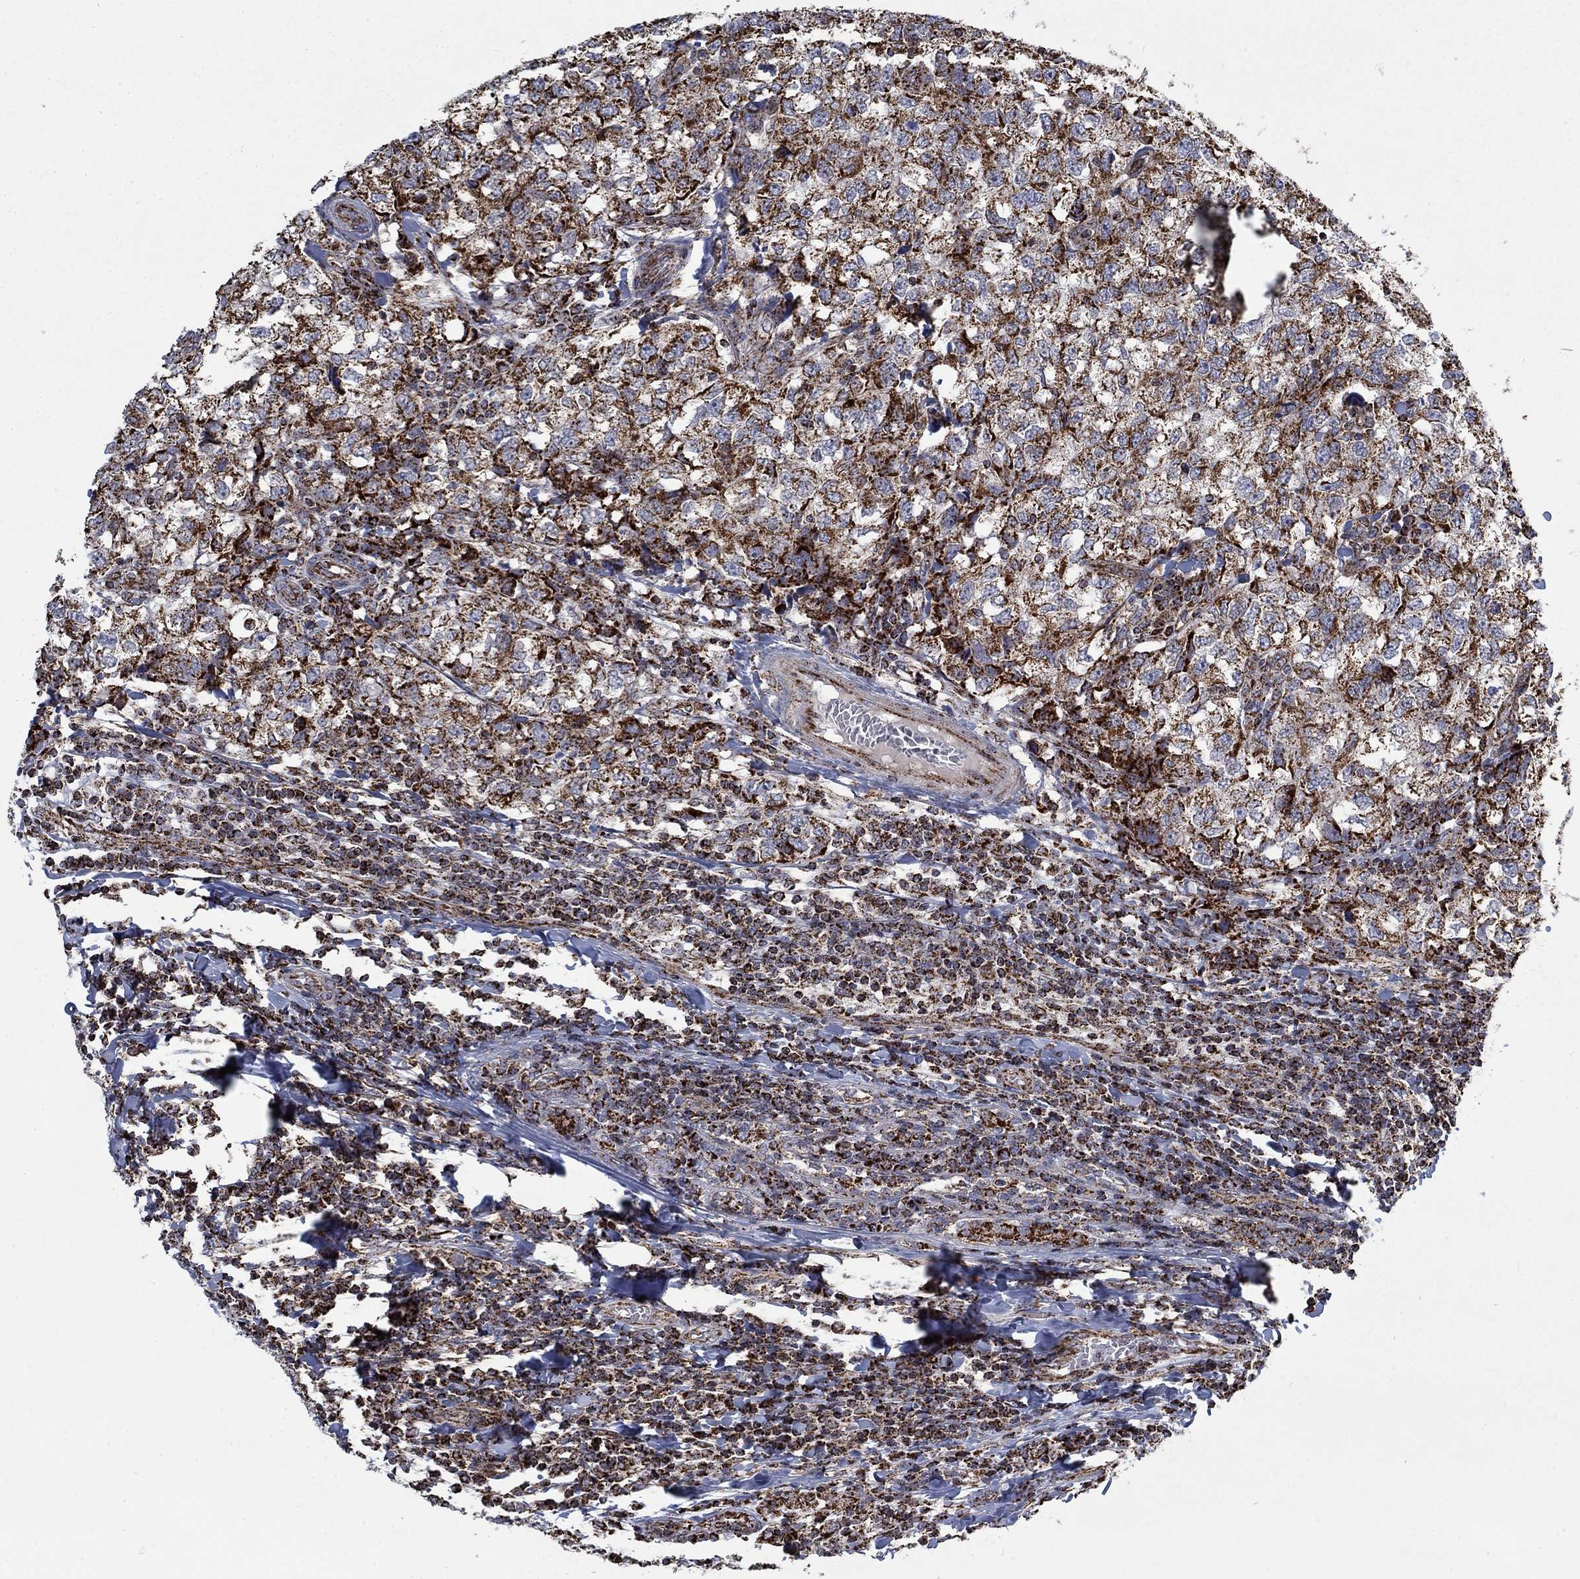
{"staining": {"intensity": "strong", "quantity": ">75%", "location": "cytoplasmic/membranous"}, "tissue": "breast cancer", "cell_type": "Tumor cells", "image_type": "cancer", "snomed": [{"axis": "morphology", "description": "Duct carcinoma"}, {"axis": "topography", "description": "Breast"}], "caption": "Infiltrating ductal carcinoma (breast) was stained to show a protein in brown. There is high levels of strong cytoplasmic/membranous positivity in approximately >75% of tumor cells.", "gene": "MOAP1", "patient": {"sex": "female", "age": 30}}